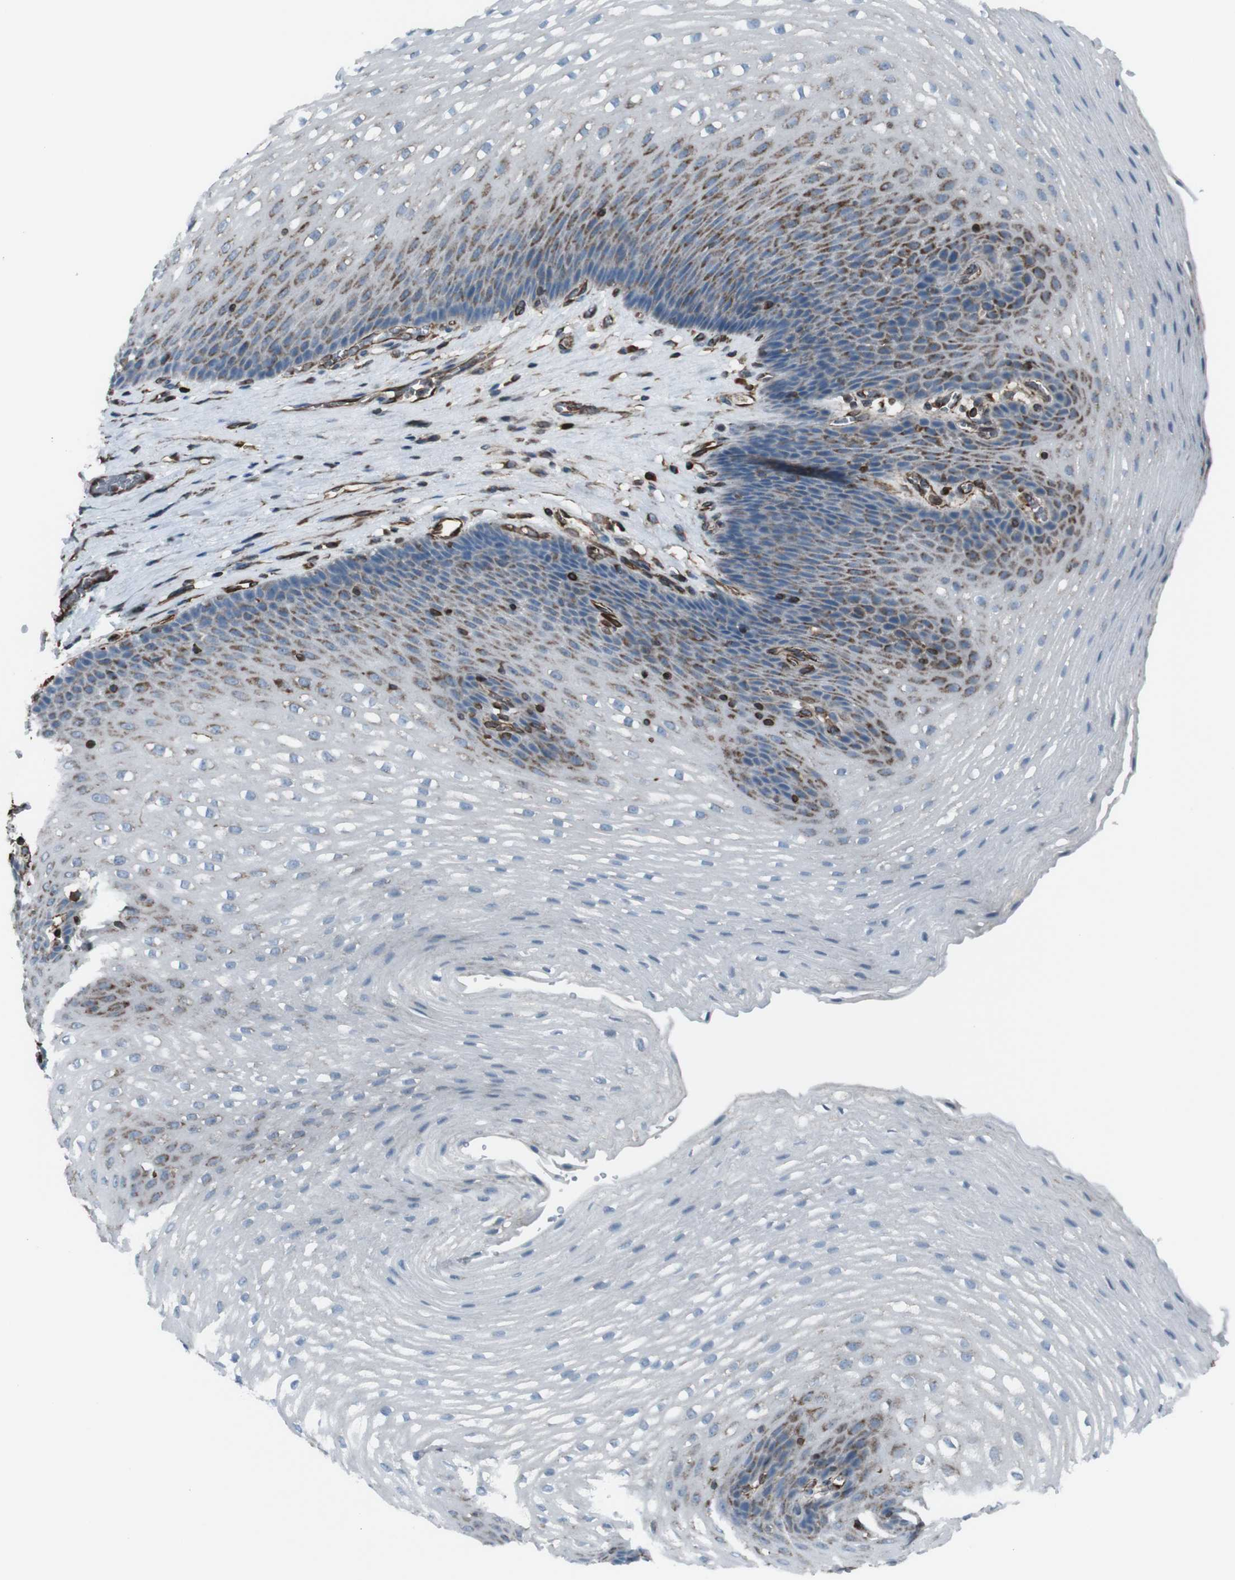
{"staining": {"intensity": "moderate", "quantity": "25%-75%", "location": "cytoplasmic/membranous"}, "tissue": "esophagus", "cell_type": "Squamous epithelial cells", "image_type": "normal", "snomed": [{"axis": "morphology", "description": "Normal tissue, NOS"}, {"axis": "topography", "description": "Esophagus"}], "caption": "The histopathology image exhibits staining of normal esophagus, revealing moderate cytoplasmic/membranous protein positivity (brown color) within squamous epithelial cells. (brown staining indicates protein expression, while blue staining denotes nuclei).", "gene": "TMEM141", "patient": {"sex": "male", "age": 48}}